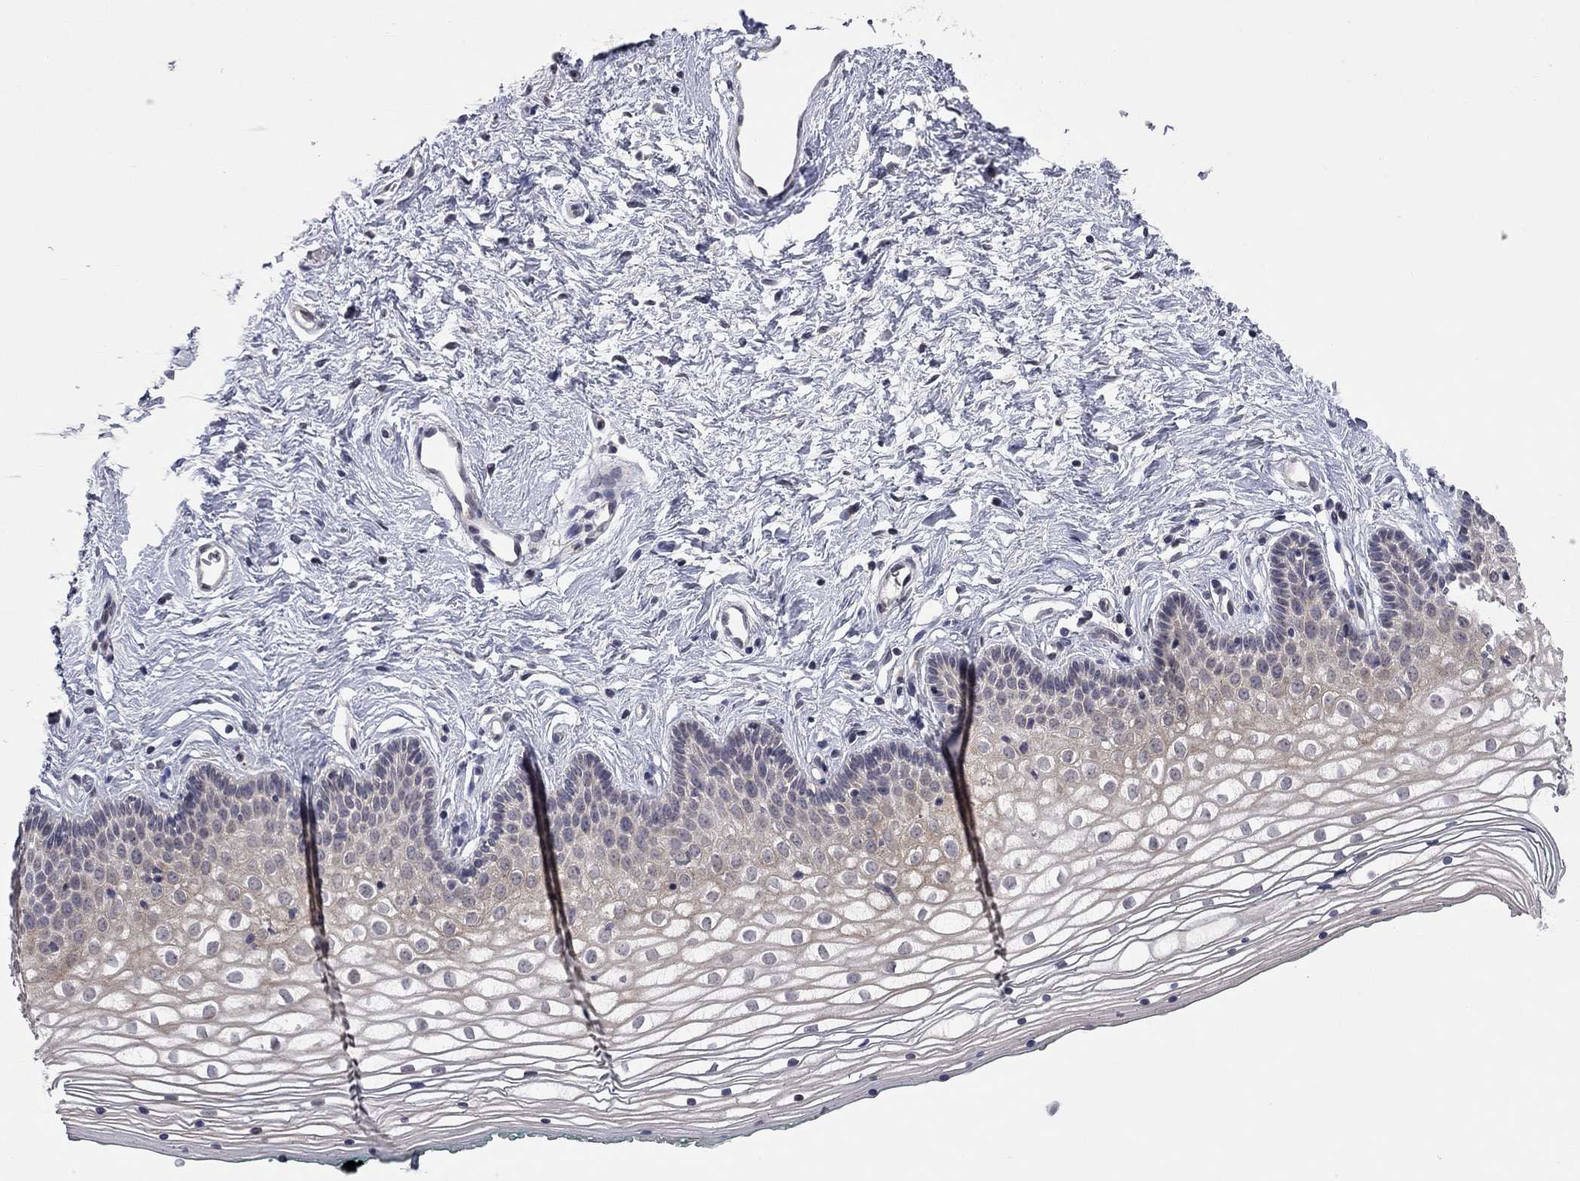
{"staining": {"intensity": "weak", "quantity": "<25%", "location": "cytoplasmic/membranous"}, "tissue": "vagina", "cell_type": "Squamous epithelial cells", "image_type": "normal", "snomed": [{"axis": "morphology", "description": "Normal tissue, NOS"}, {"axis": "topography", "description": "Vagina"}], "caption": "High magnification brightfield microscopy of unremarkable vagina stained with DAB (brown) and counterstained with hematoxylin (blue): squamous epithelial cells show no significant positivity. Nuclei are stained in blue.", "gene": "FABP12", "patient": {"sex": "female", "age": 36}}